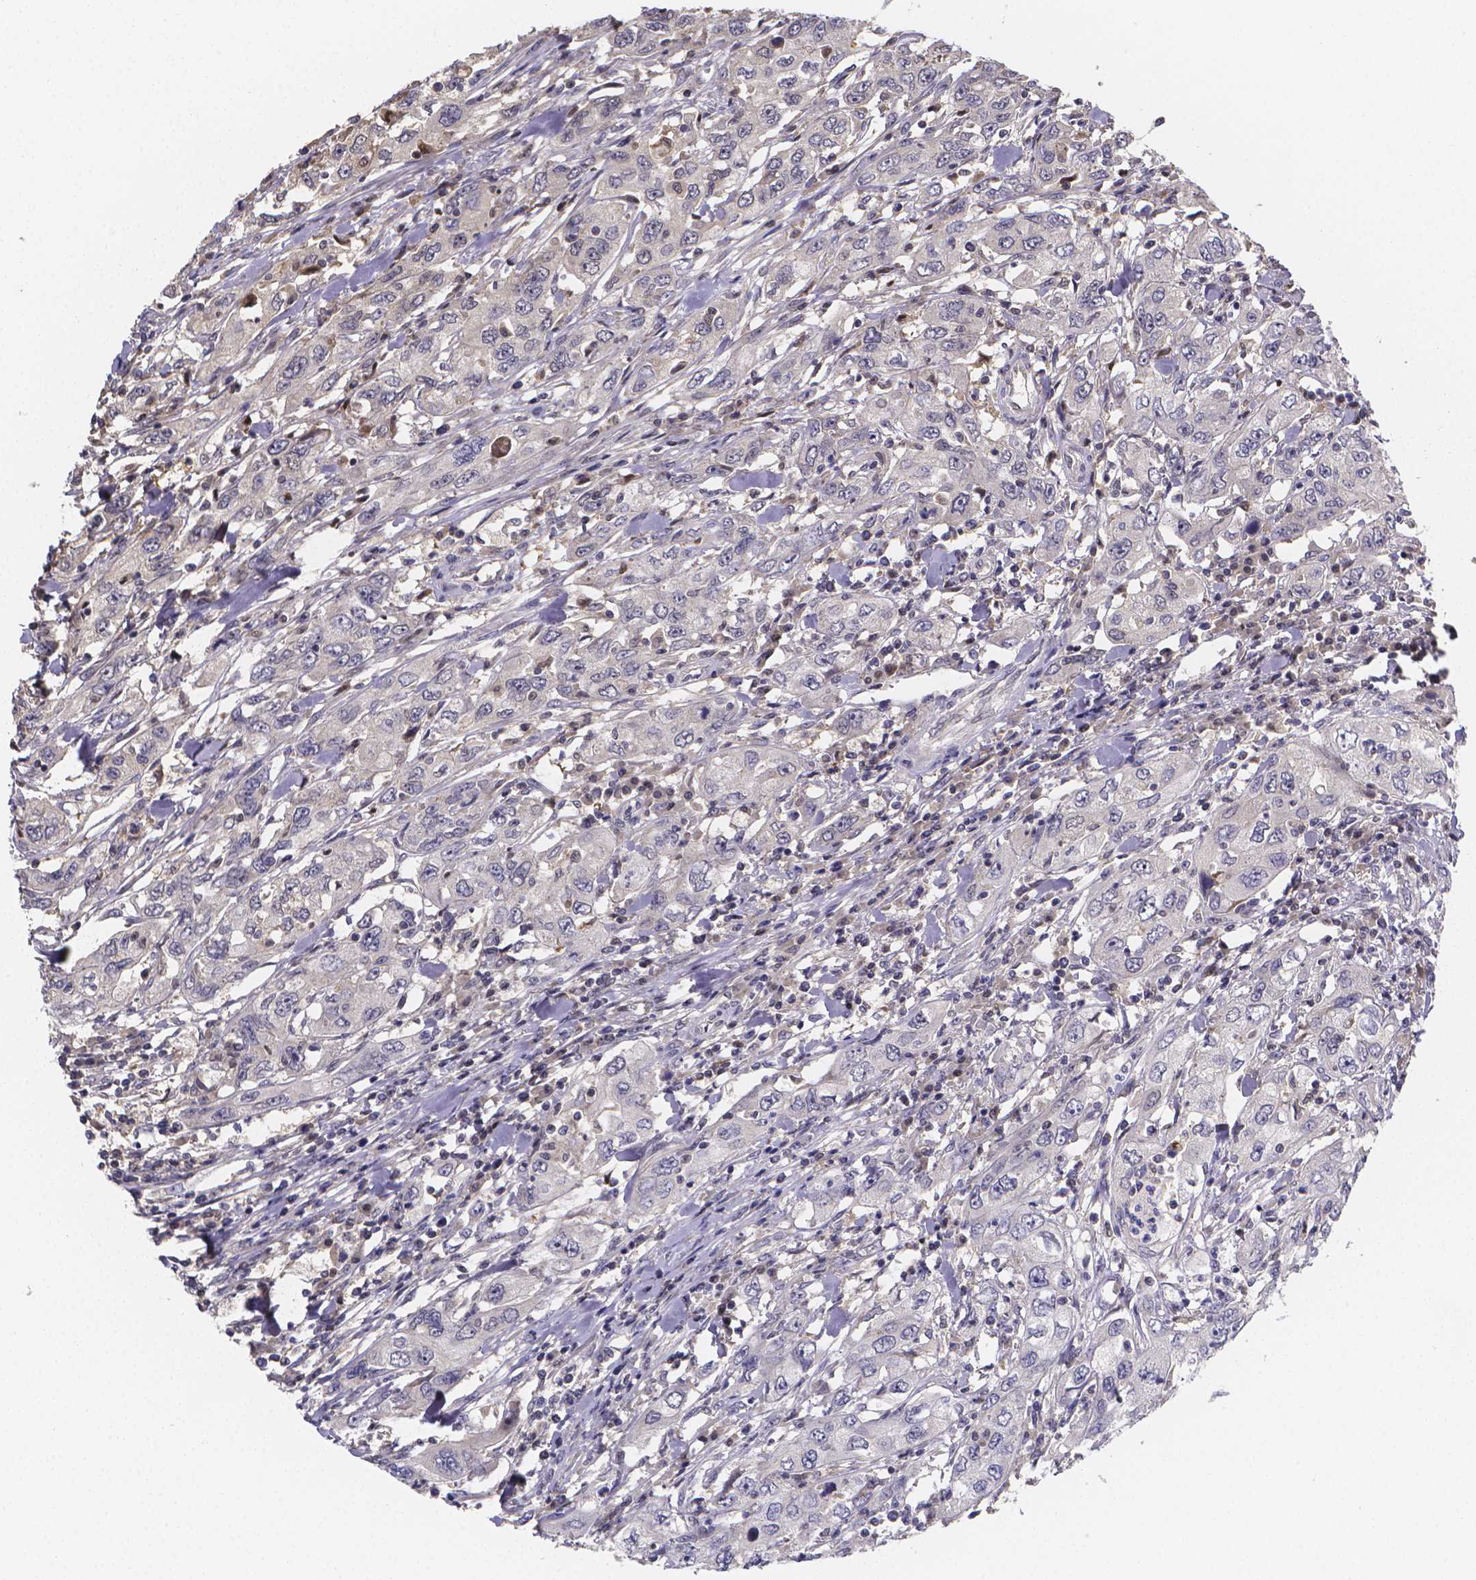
{"staining": {"intensity": "negative", "quantity": "none", "location": "none"}, "tissue": "urothelial cancer", "cell_type": "Tumor cells", "image_type": "cancer", "snomed": [{"axis": "morphology", "description": "Urothelial carcinoma, High grade"}, {"axis": "topography", "description": "Urinary bladder"}], "caption": "The photomicrograph displays no significant positivity in tumor cells of urothelial cancer.", "gene": "PAH", "patient": {"sex": "male", "age": 76}}